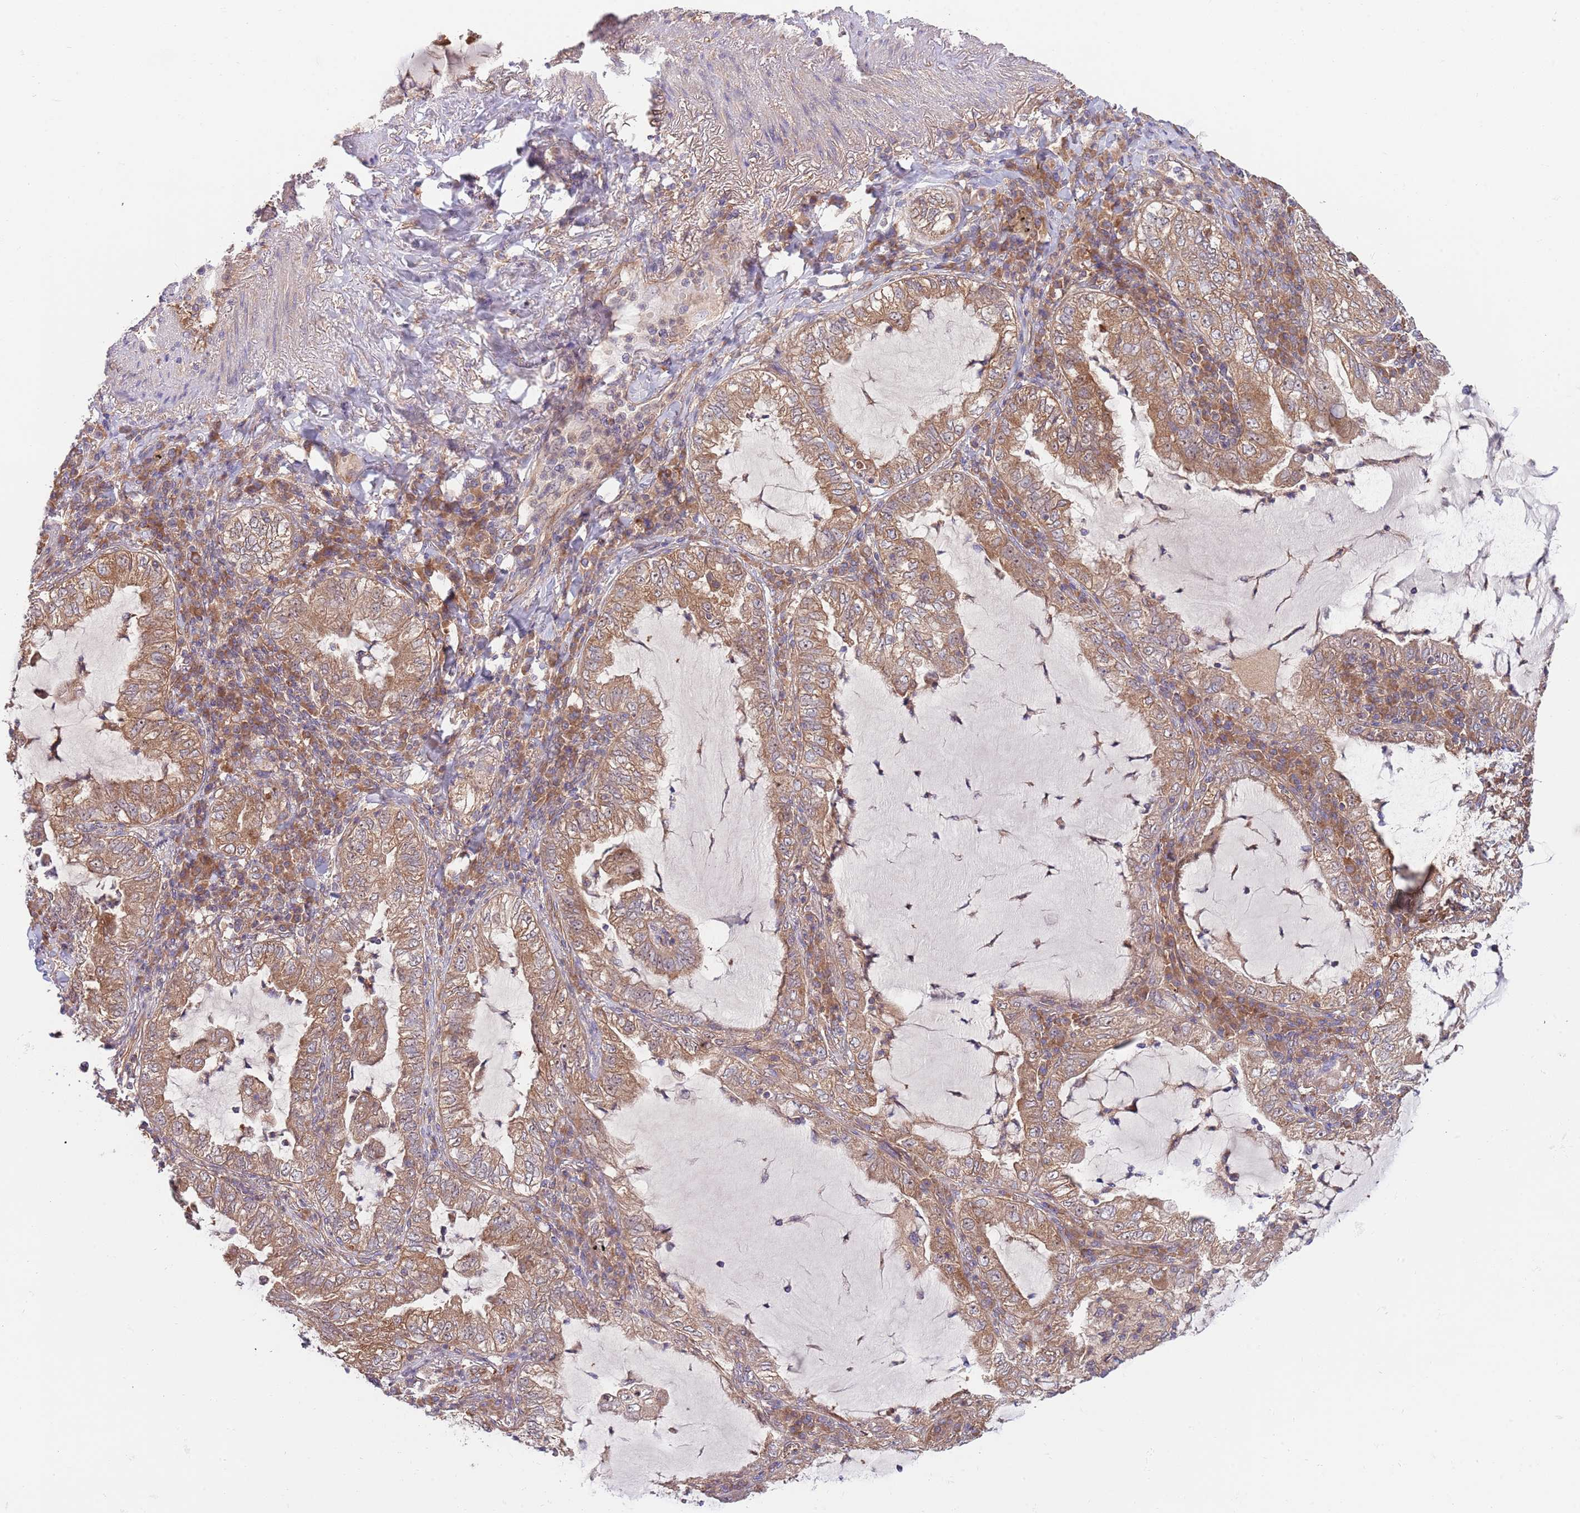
{"staining": {"intensity": "moderate", "quantity": ">75%", "location": "cytoplasmic/membranous"}, "tissue": "lung cancer", "cell_type": "Tumor cells", "image_type": "cancer", "snomed": [{"axis": "morphology", "description": "Adenocarcinoma, NOS"}, {"axis": "topography", "description": "Lung"}], "caption": "IHC staining of lung cancer, which reveals medium levels of moderate cytoplasmic/membranous expression in about >75% of tumor cells indicating moderate cytoplasmic/membranous protein positivity. The staining was performed using DAB (3,3'-diaminobenzidine) (brown) for protein detection and nuclei were counterstained in hematoxylin (blue).", "gene": "EIF3F", "patient": {"sex": "female", "age": 73}}